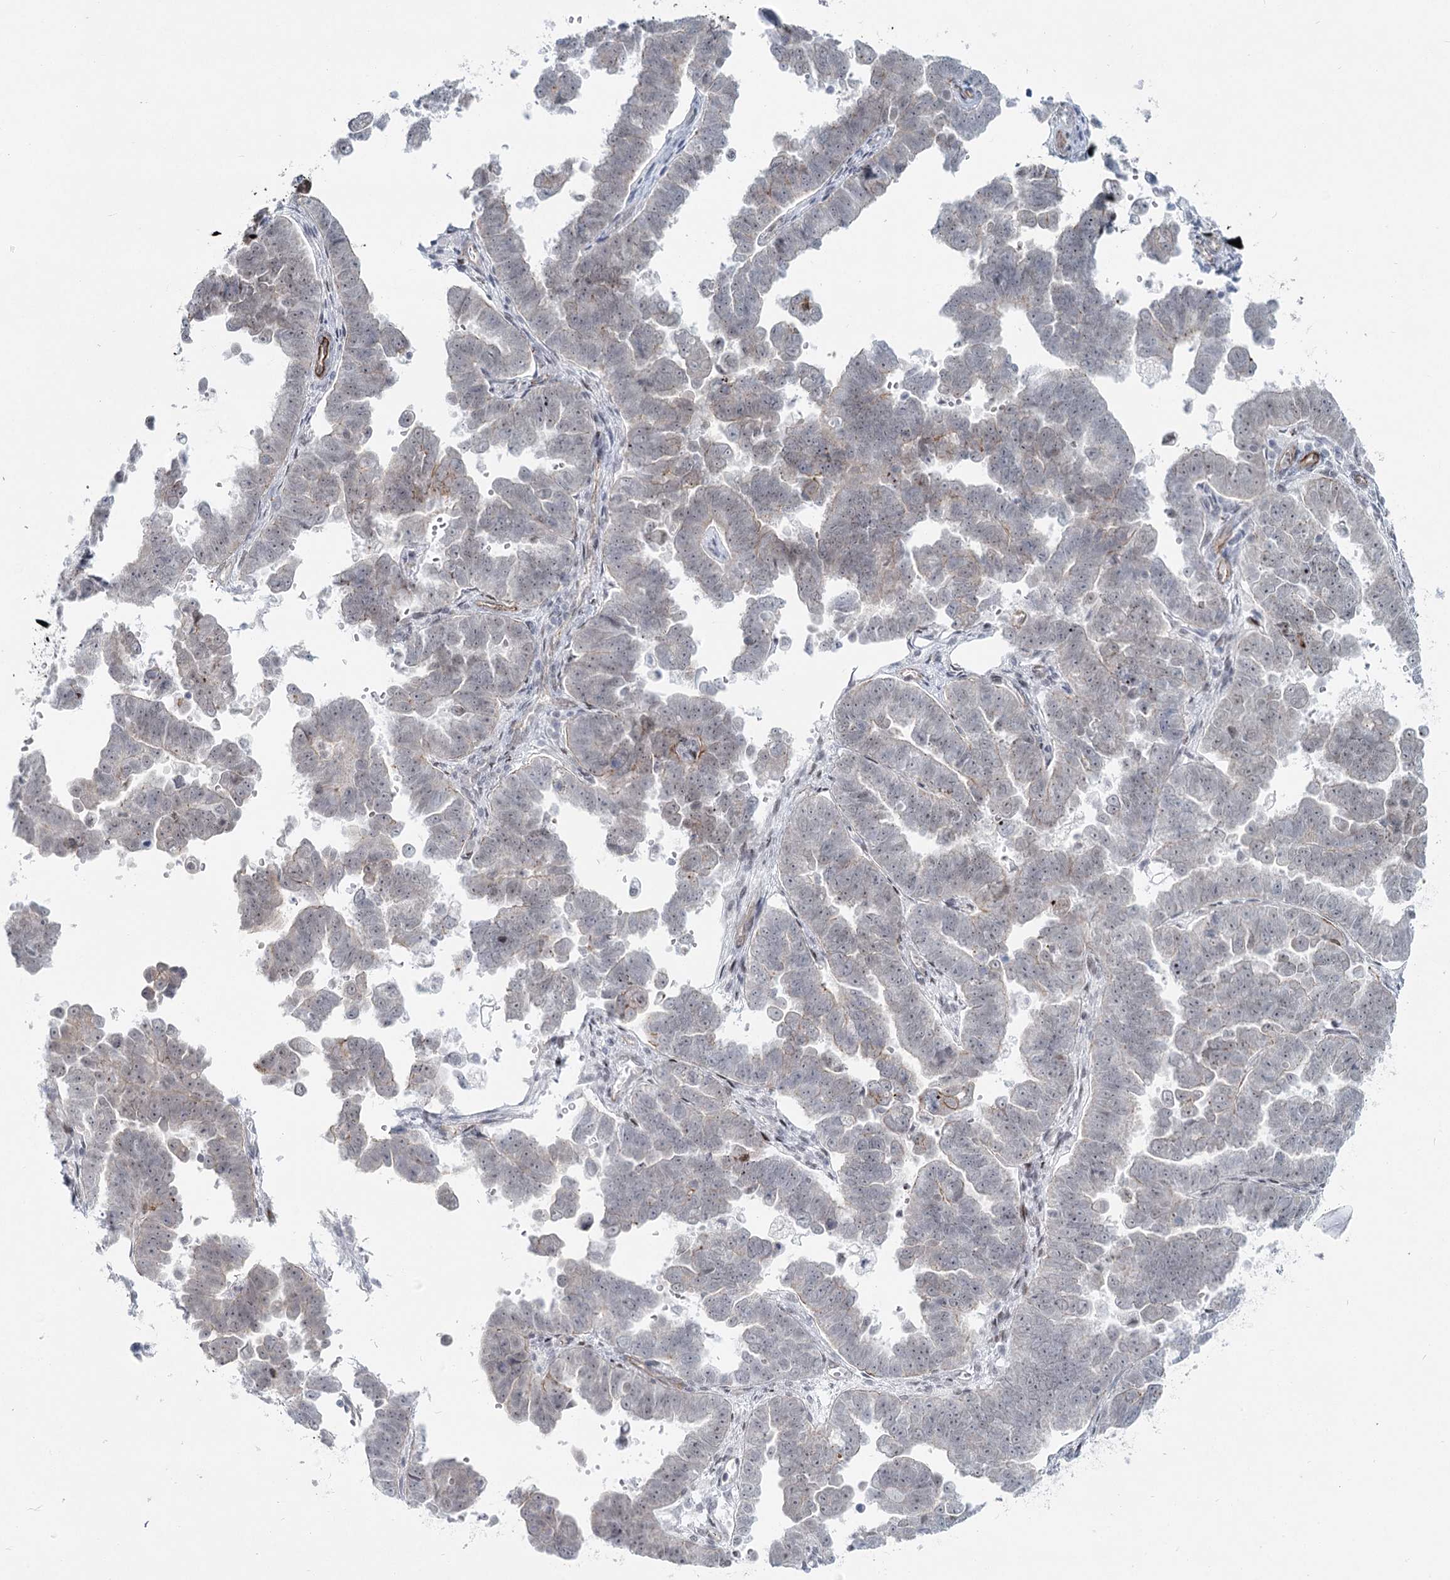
{"staining": {"intensity": "negative", "quantity": "none", "location": "none"}, "tissue": "endometrial cancer", "cell_type": "Tumor cells", "image_type": "cancer", "snomed": [{"axis": "morphology", "description": "Adenocarcinoma, NOS"}, {"axis": "topography", "description": "Endometrium"}], "caption": "This is an IHC micrograph of human endometrial adenocarcinoma. There is no staining in tumor cells.", "gene": "ABHD8", "patient": {"sex": "female", "age": 75}}